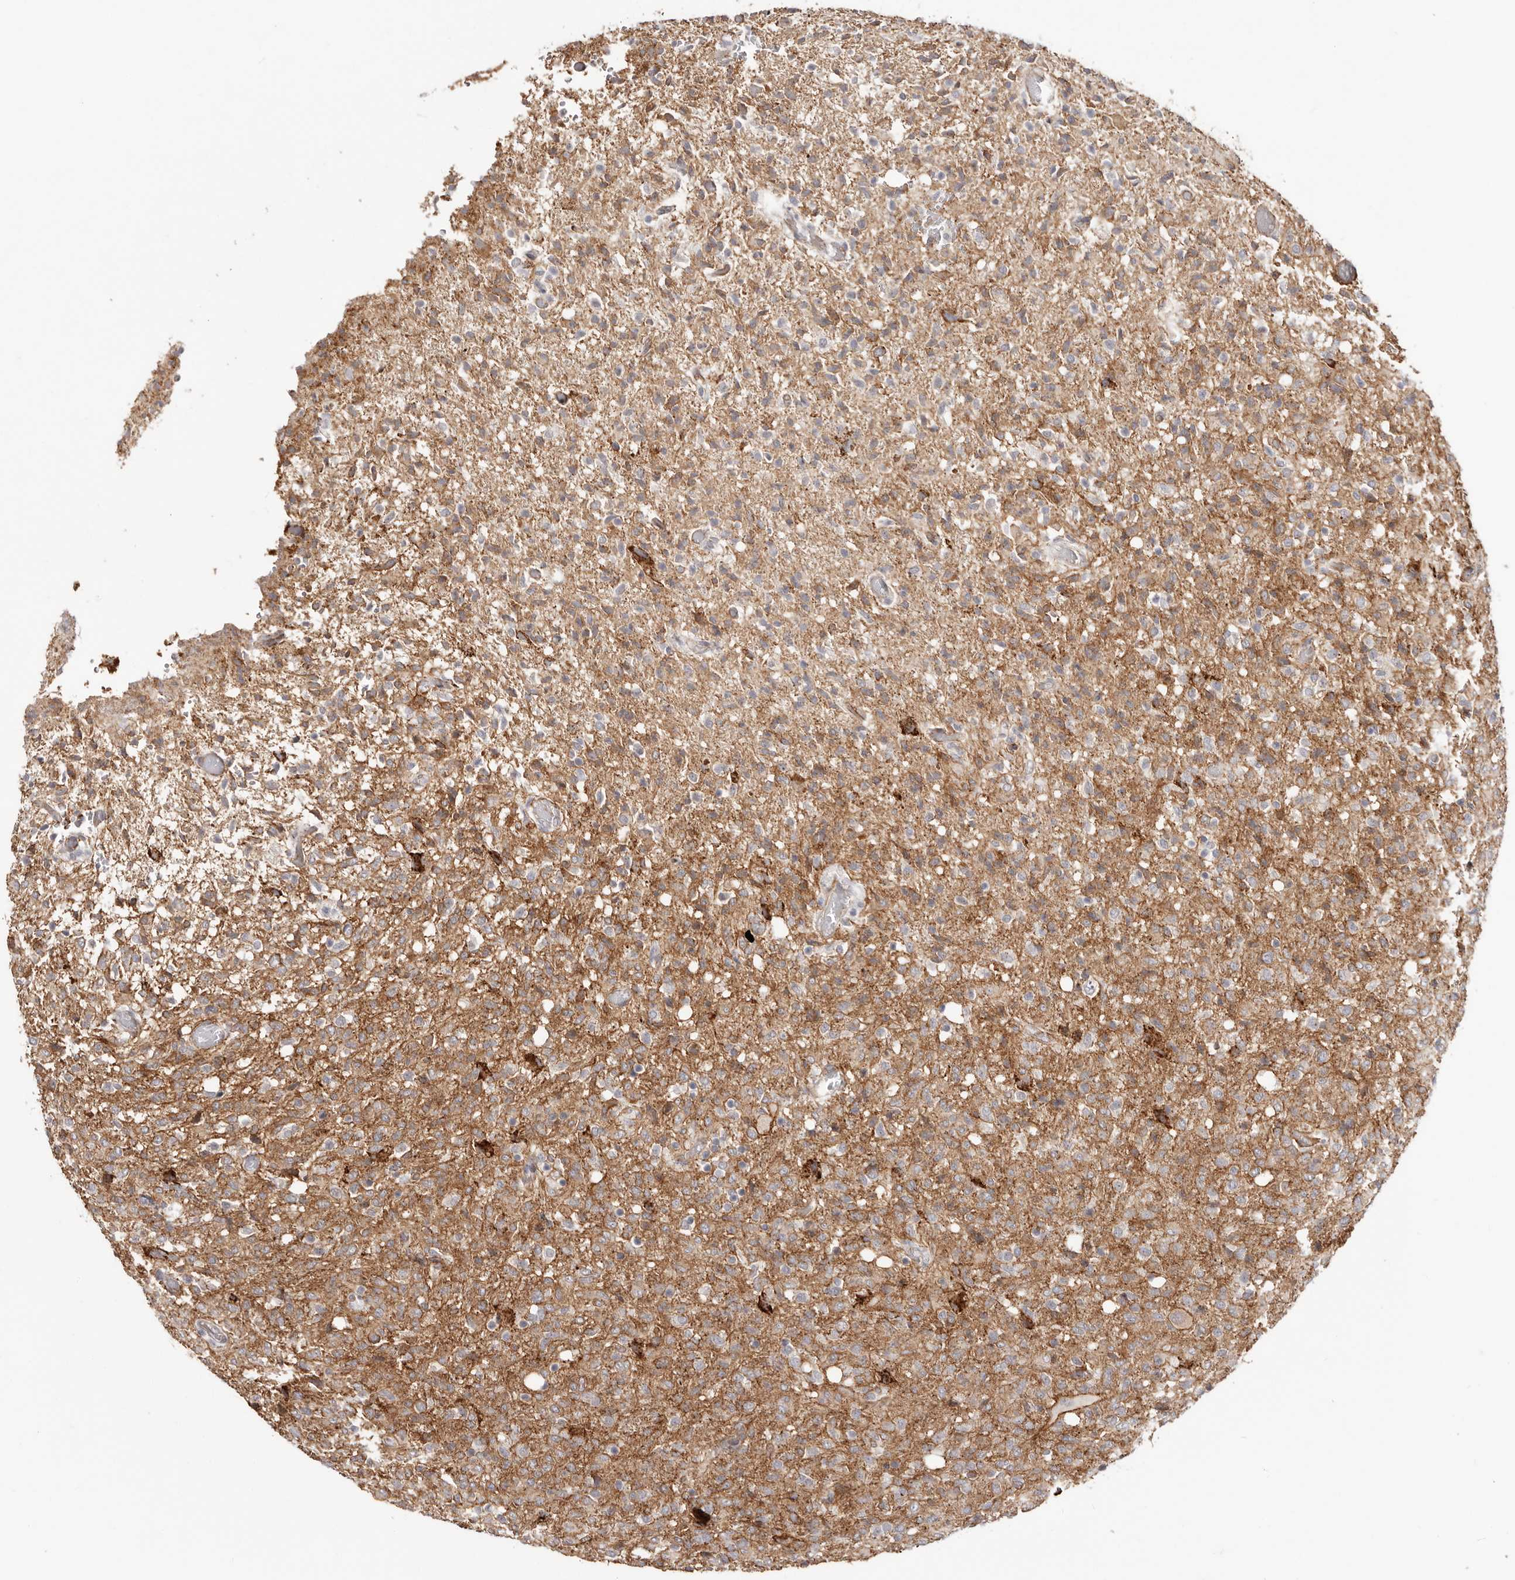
{"staining": {"intensity": "weak", "quantity": ">75%", "location": "cytoplasmic/membranous"}, "tissue": "glioma", "cell_type": "Tumor cells", "image_type": "cancer", "snomed": [{"axis": "morphology", "description": "Glioma, malignant, High grade"}, {"axis": "topography", "description": "Brain"}], "caption": "The image shows immunohistochemical staining of malignant high-grade glioma. There is weak cytoplasmic/membranous positivity is seen in approximately >75% of tumor cells.", "gene": "SZT2", "patient": {"sex": "female", "age": 57}}